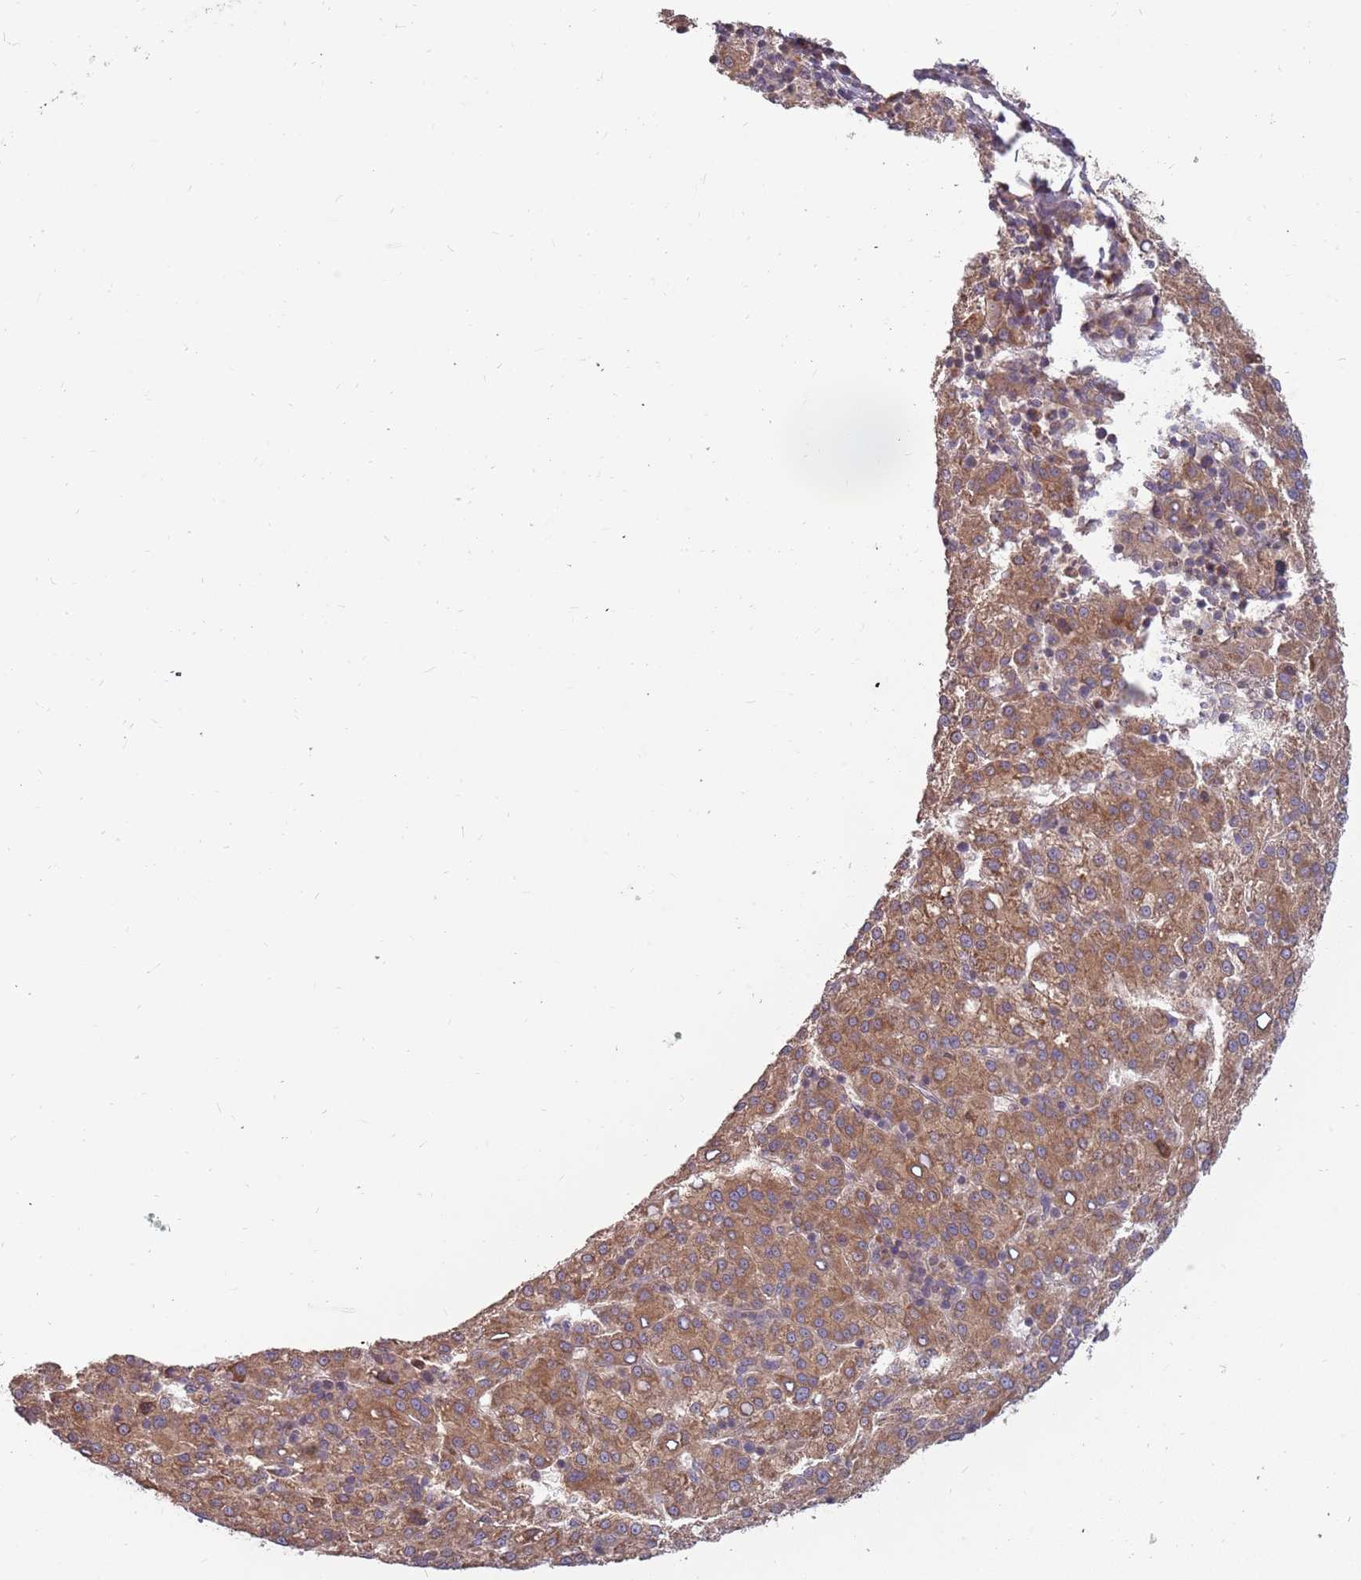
{"staining": {"intensity": "moderate", "quantity": ">75%", "location": "cytoplasmic/membranous"}, "tissue": "liver cancer", "cell_type": "Tumor cells", "image_type": "cancer", "snomed": [{"axis": "morphology", "description": "Carcinoma, Hepatocellular, NOS"}, {"axis": "topography", "description": "Liver"}], "caption": "Brown immunohistochemical staining in human liver cancer (hepatocellular carcinoma) shows moderate cytoplasmic/membranous expression in about >75% of tumor cells.", "gene": "PLD6", "patient": {"sex": "female", "age": 58}}